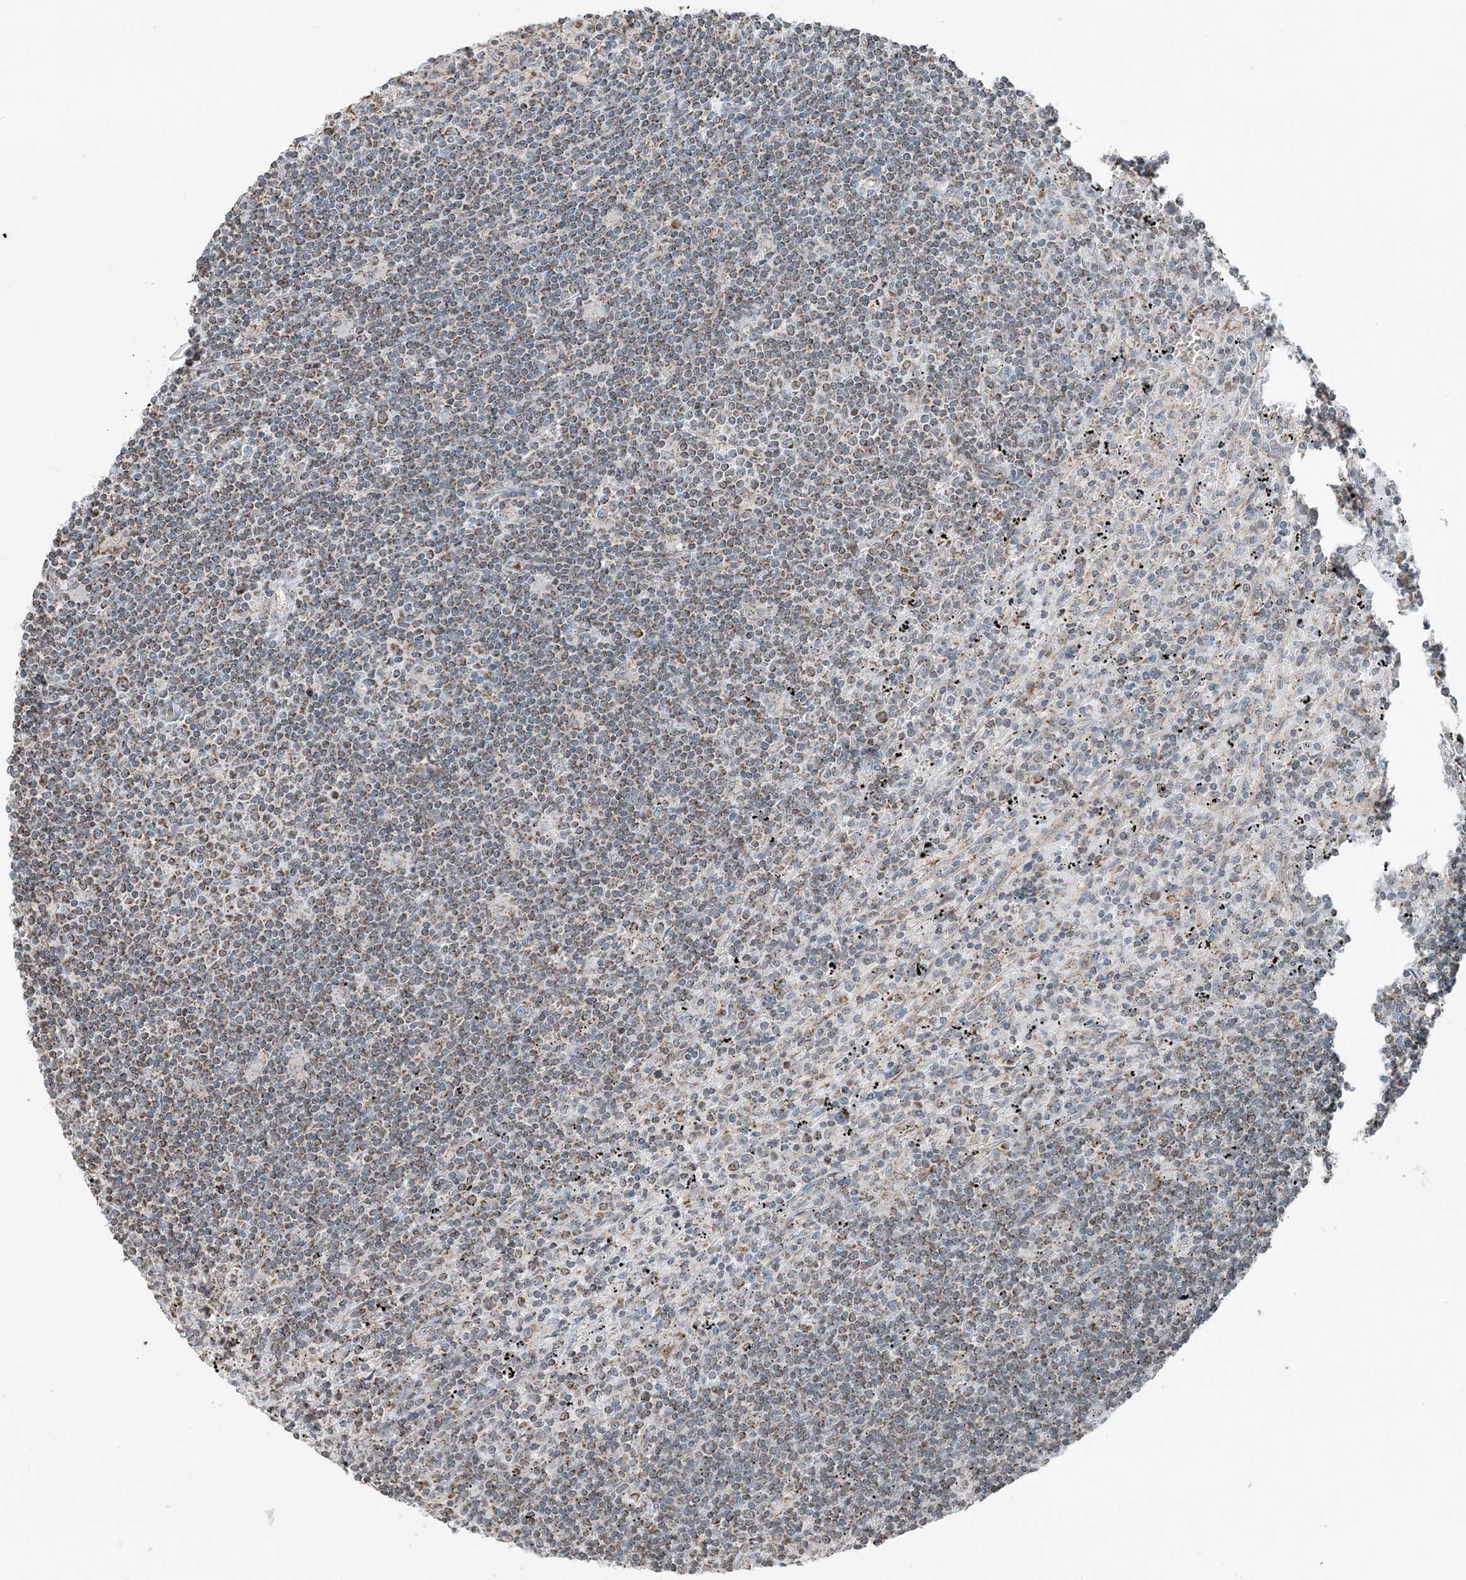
{"staining": {"intensity": "weak", "quantity": ">75%", "location": "cytoplasmic/membranous"}, "tissue": "lymphoma", "cell_type": "Tumor cells", "image_type": "cancer", "snomed": [{"axis": "morphology", "description": "Malignant lymphoma, non-Hodgkin's type, Low grade"}, {"axis": "topography", "description": "Spleen"}], "caption": "This micrograph shows lymphoma stained with IHC to label a protein in brown. The cytoplasmic/membranous of tumor cells show weak positivity for the protein. Nuclei are counter-stained blue.", "gene": "PILRB", "patient": {"sex": "male", "age": 76}}